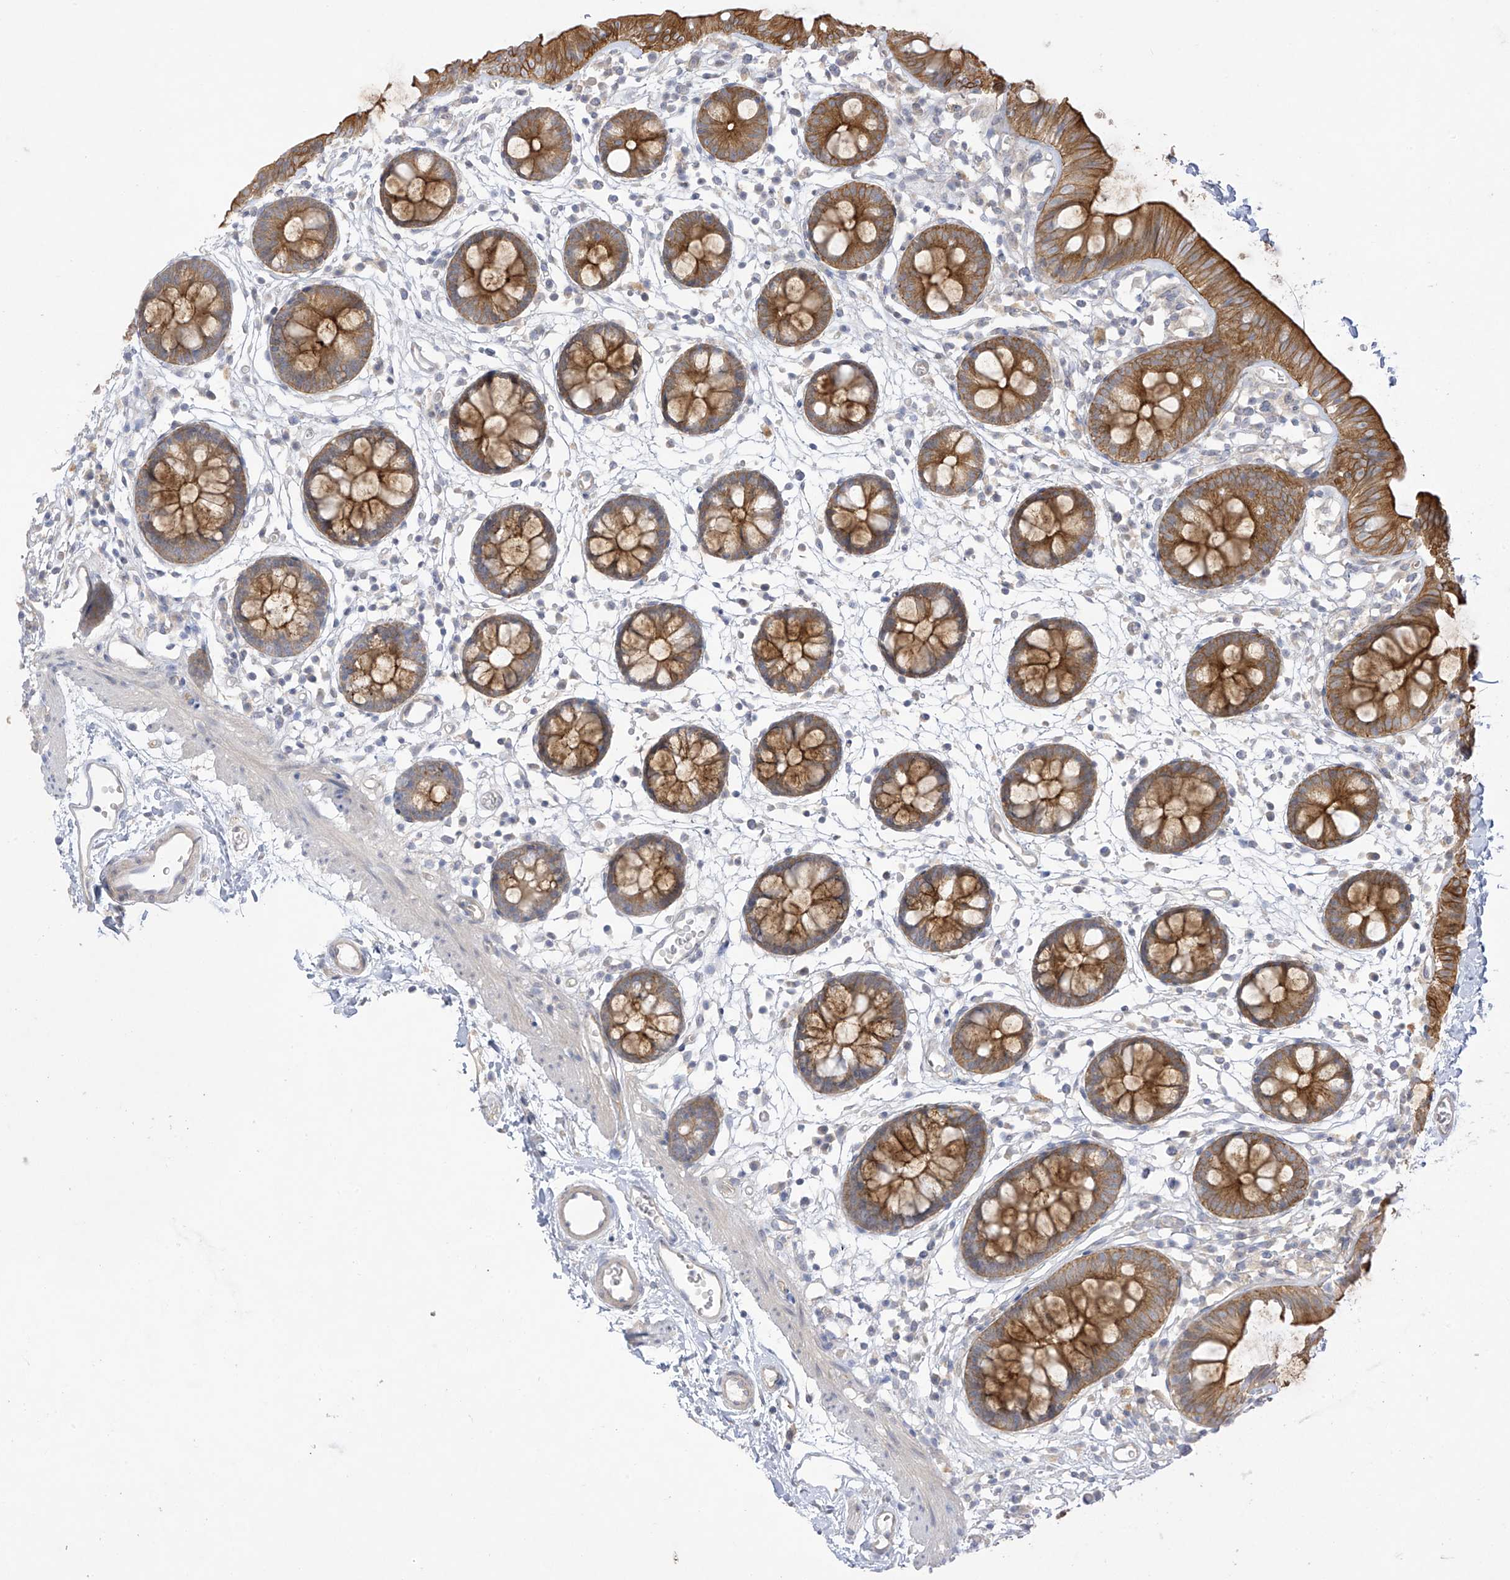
{"staining": {"intensity": "moderate", "quantity": ">75%", "location": "cytoplasmic/membranous"}, "tissue": "colon", "cell_type": "Endothelial cells", "image_type": "normal", "snomed": [{"axis": "morphology", "description": "Normal tissue, NOS"}, {"axis": "topography", "description": "Colon"}], "caption": "This photomicrograph demonstrates IHC staining of benign human colon, with medium moderate cytoplasmic/membranous positivity in approximately >75% of endothelial cells.", "gene": "EIPR1", "patient": {"sex": "male", "age": 56}}